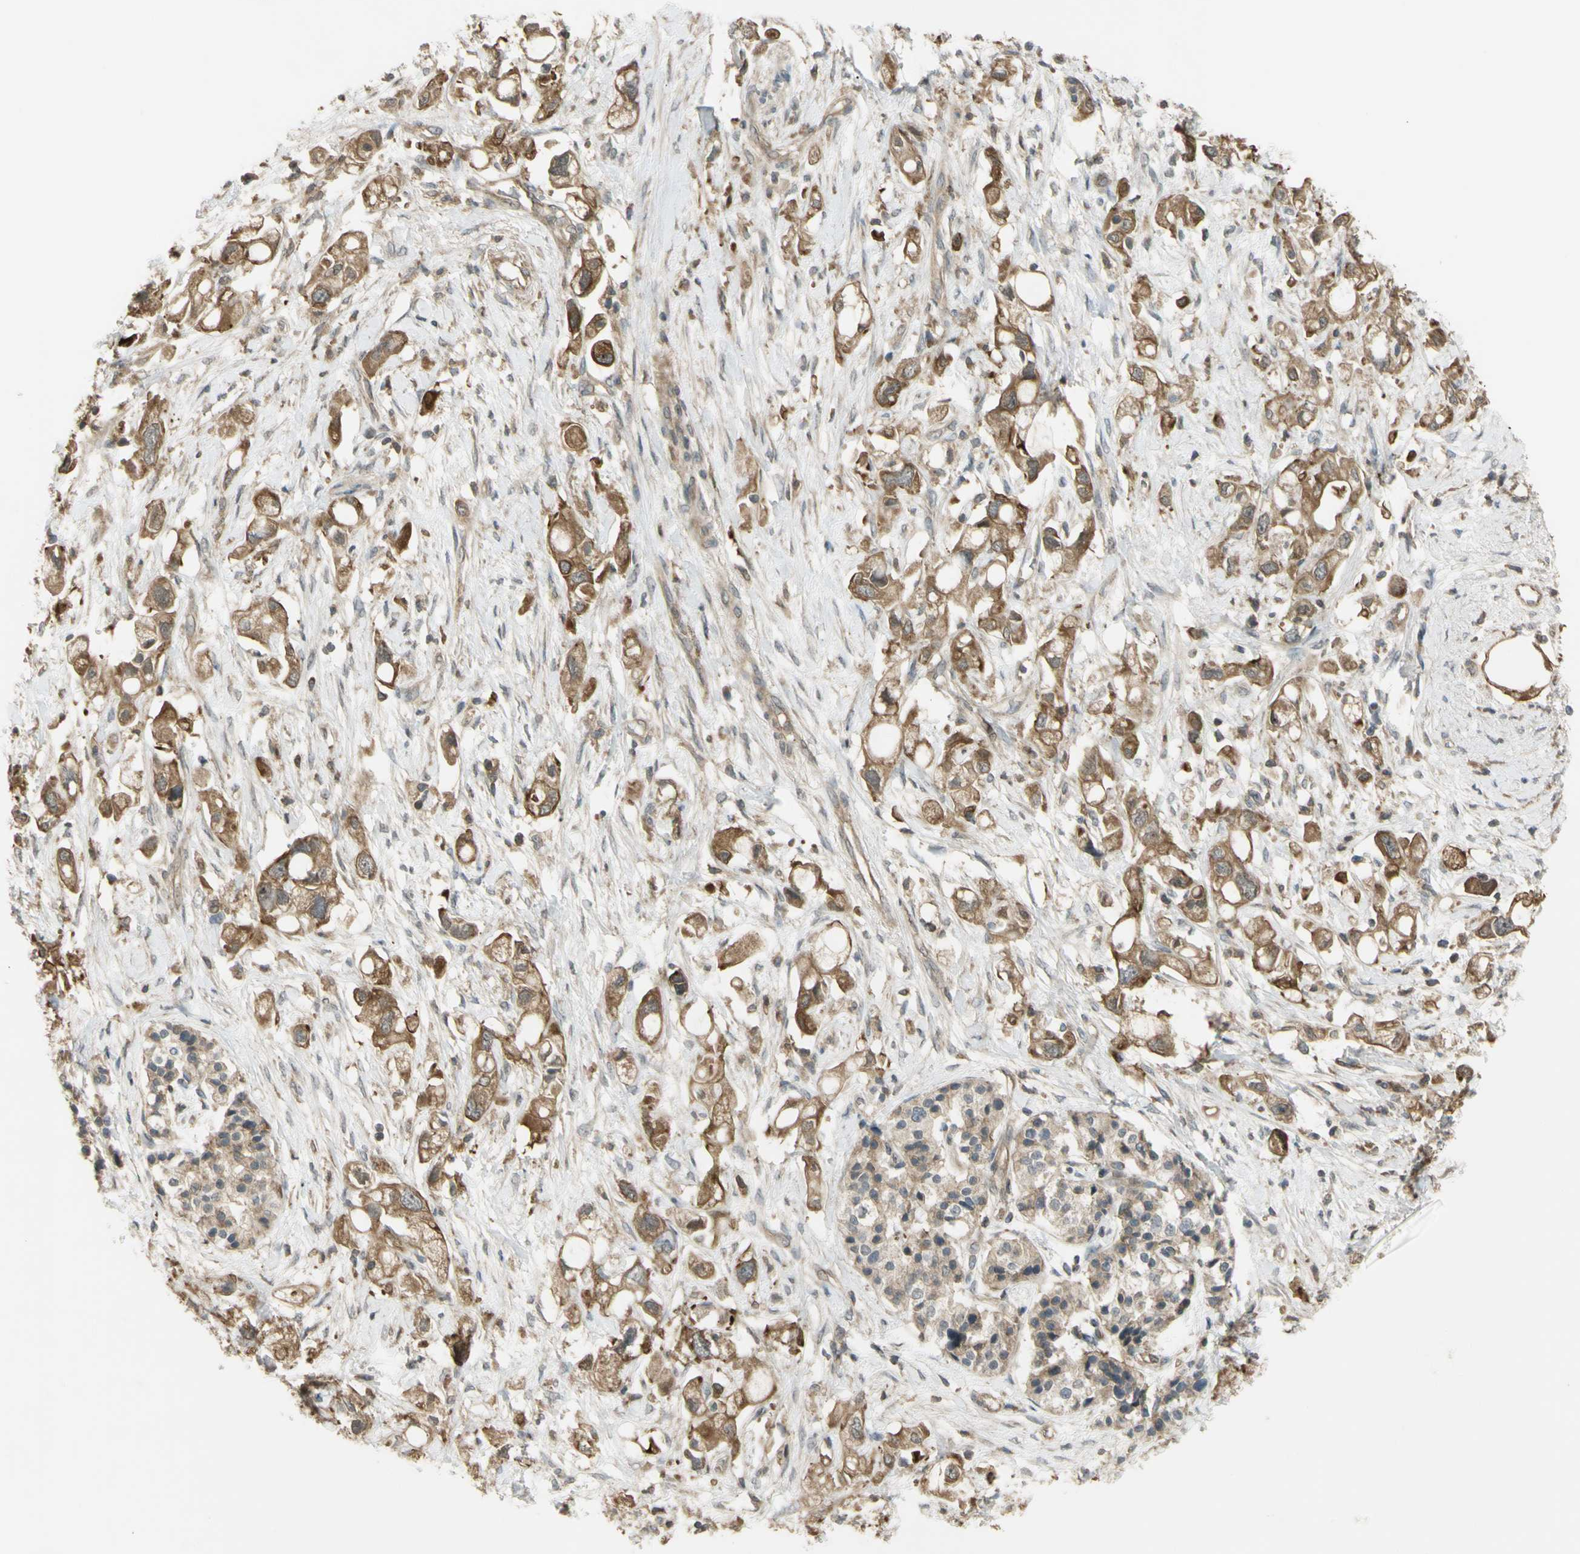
{"staining": {"intensity": "moderate", "quantity": ">75%", "location": "cytoplasmic/membranous"}, "tissue": "pancreatic cancer", "cell_type": "Tumor cells", "image_type": "cancer", "snomed": [{"axis": "morphology", "description": "Adenocarcinoma, NOS"}, {"axis": "topography", "description": "Pancreas"}], "caption": "Tumor cells reveal moderate cytoplasmic/membranous staining in approximately >75% of cells in pancreatic cancer (adenocarcinoma).", "gene": "FLII", "patient": {"sex": "female", "age": 56}}